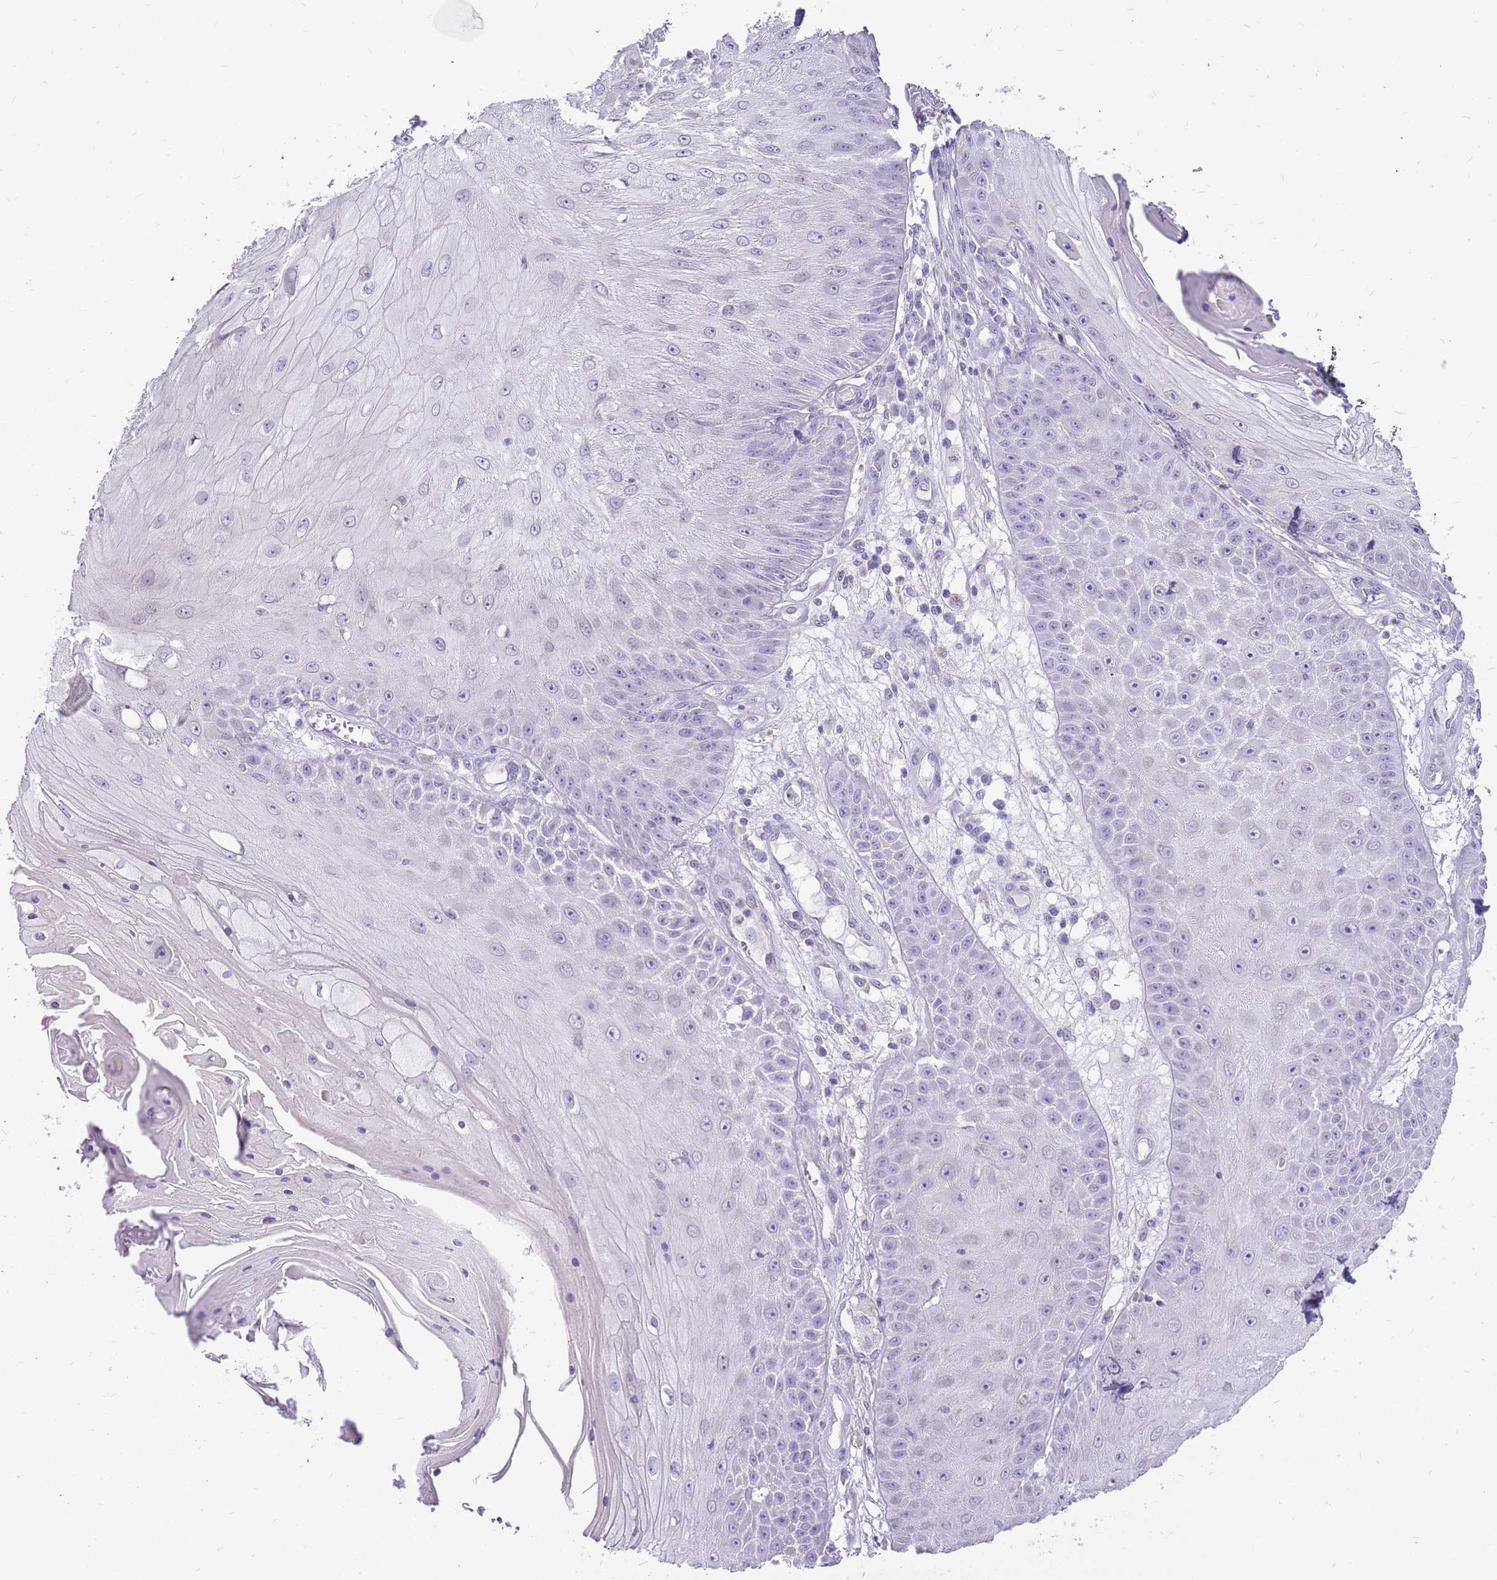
{"staining": {"intensity": "negative", "quantity": "none", "location": "none"}, "tissue": "skin cancer", "cell_type": "Tumor cells", "image_type": "cancer", "snomed": [{"axis": "morphology", "description": "Squamous cell carcinoma, NOS"}, {"axis": "topography", "description": "Skin"}], "caption": "Image shows no significant protein positivity in tumor cells of skin cancer.", "gene": "PCNX1", "patient": {"sex": "male", "age": 70}}